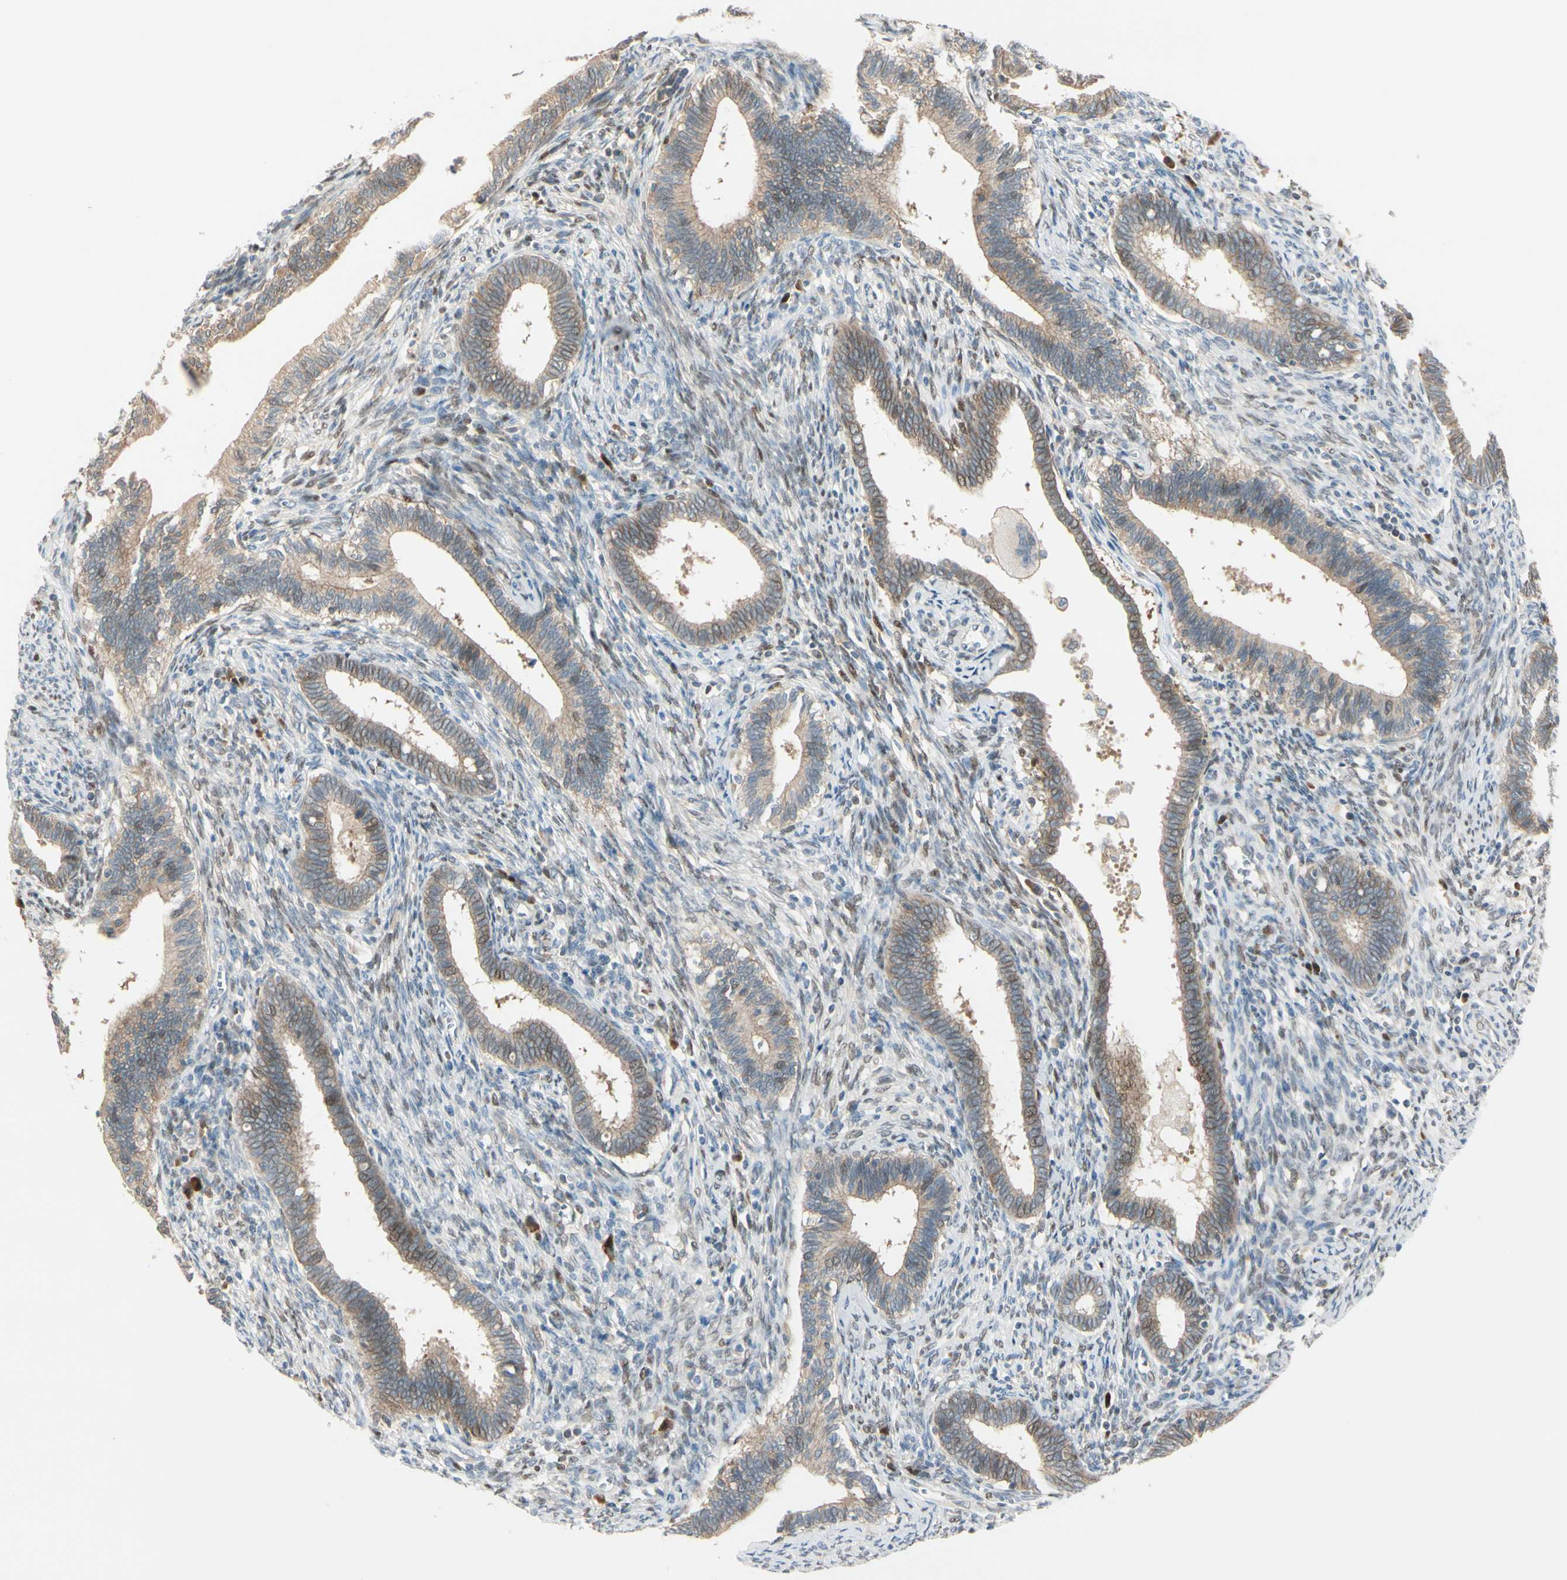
{"staining": {"intensity": "weak", "quantity": ">75%", "location": "cytoplasmic/membranous"}, "tissue": "cervical cancer", "cell_type": "Tumor cells", "image_type": "cancer", "snomed": [{"axis": "morphology", "description": "Adenocarcinoma, NOS"}, {"axis": "topography", "description": "Cervix"}], "caption": "DAB immunohistochemical staining of cervical cancer (adenocarcinoma) displays weak cytoplasmic/membranous protein positivity in approximately >75% of tumor cells. The staining is performed using DAB brown chromogen to label protein expression. The nuclei are counter-stained blue using hematoxylin.", "gene": "PTTG1", "patient": {"sex": "female", "age": 44}}